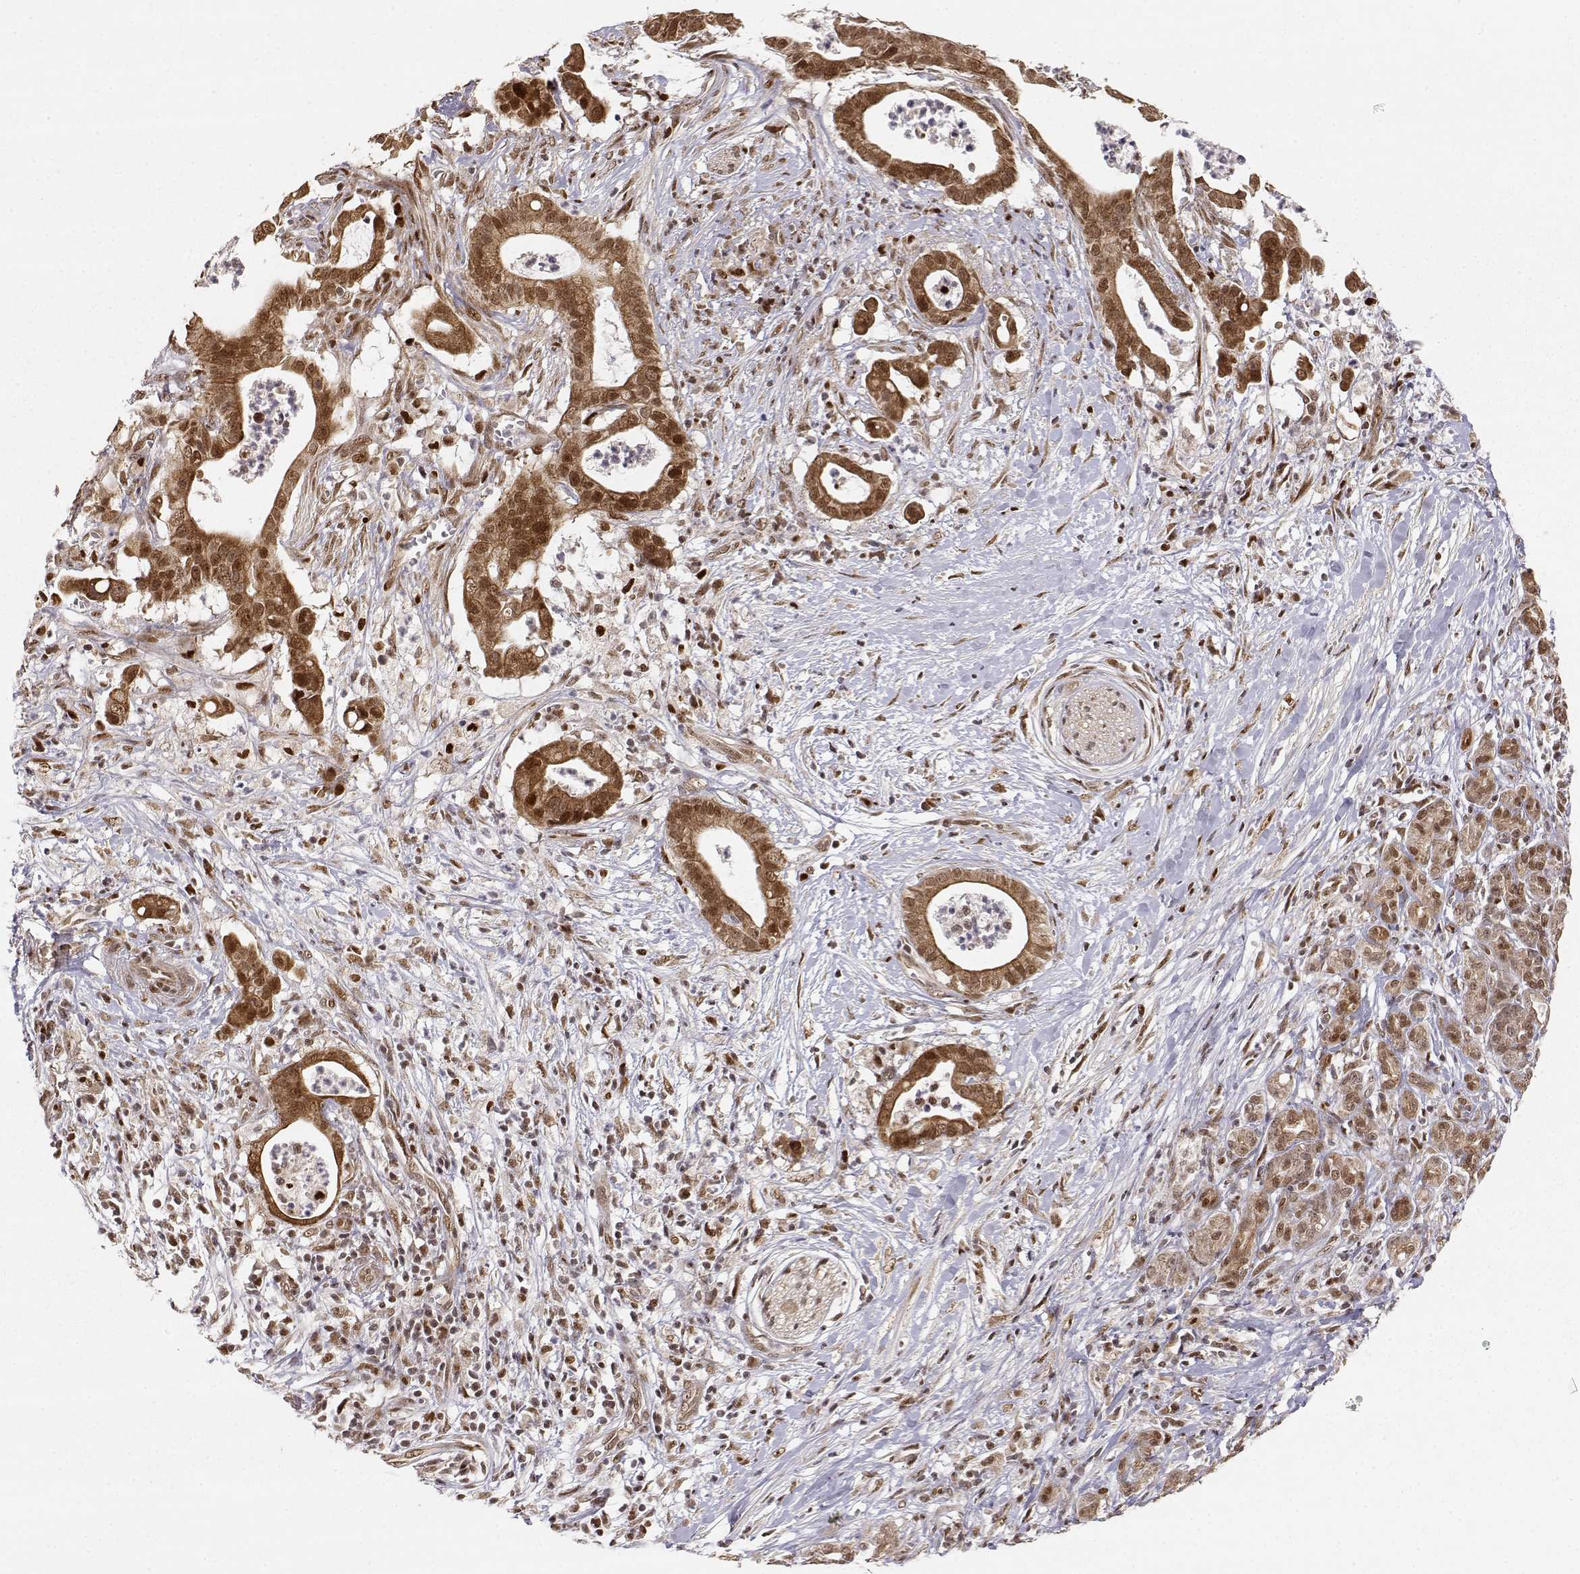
{"staining": {"intensity": "strong", "quantity": ">75%", "location": "cytoplasmic/membranous,nuclear"}, "tissue": "pancreatic cancer", "cell_type": "Tumor cells", "image_type": "cancer", "snomed": [{"axis": "morphology", "description": "Adenocarcinoma, NOS"}, {"axis": "topography", "description": "Pancreas"}], "caption": "Immunohistochemistry (IHC) histopathology image of neoplastic tissue: pancreatic adenocarcinoma stained using immunohistochemistry displays high levels of strong protein expression localized specifically in the cytoplasmic/membranous and nuclear of tumor cells, appearing as a cytoplasmic/membranous and nuclear brown color.", "gene": "BRCA1", "patient": {"sex": "male", "age": 61}}